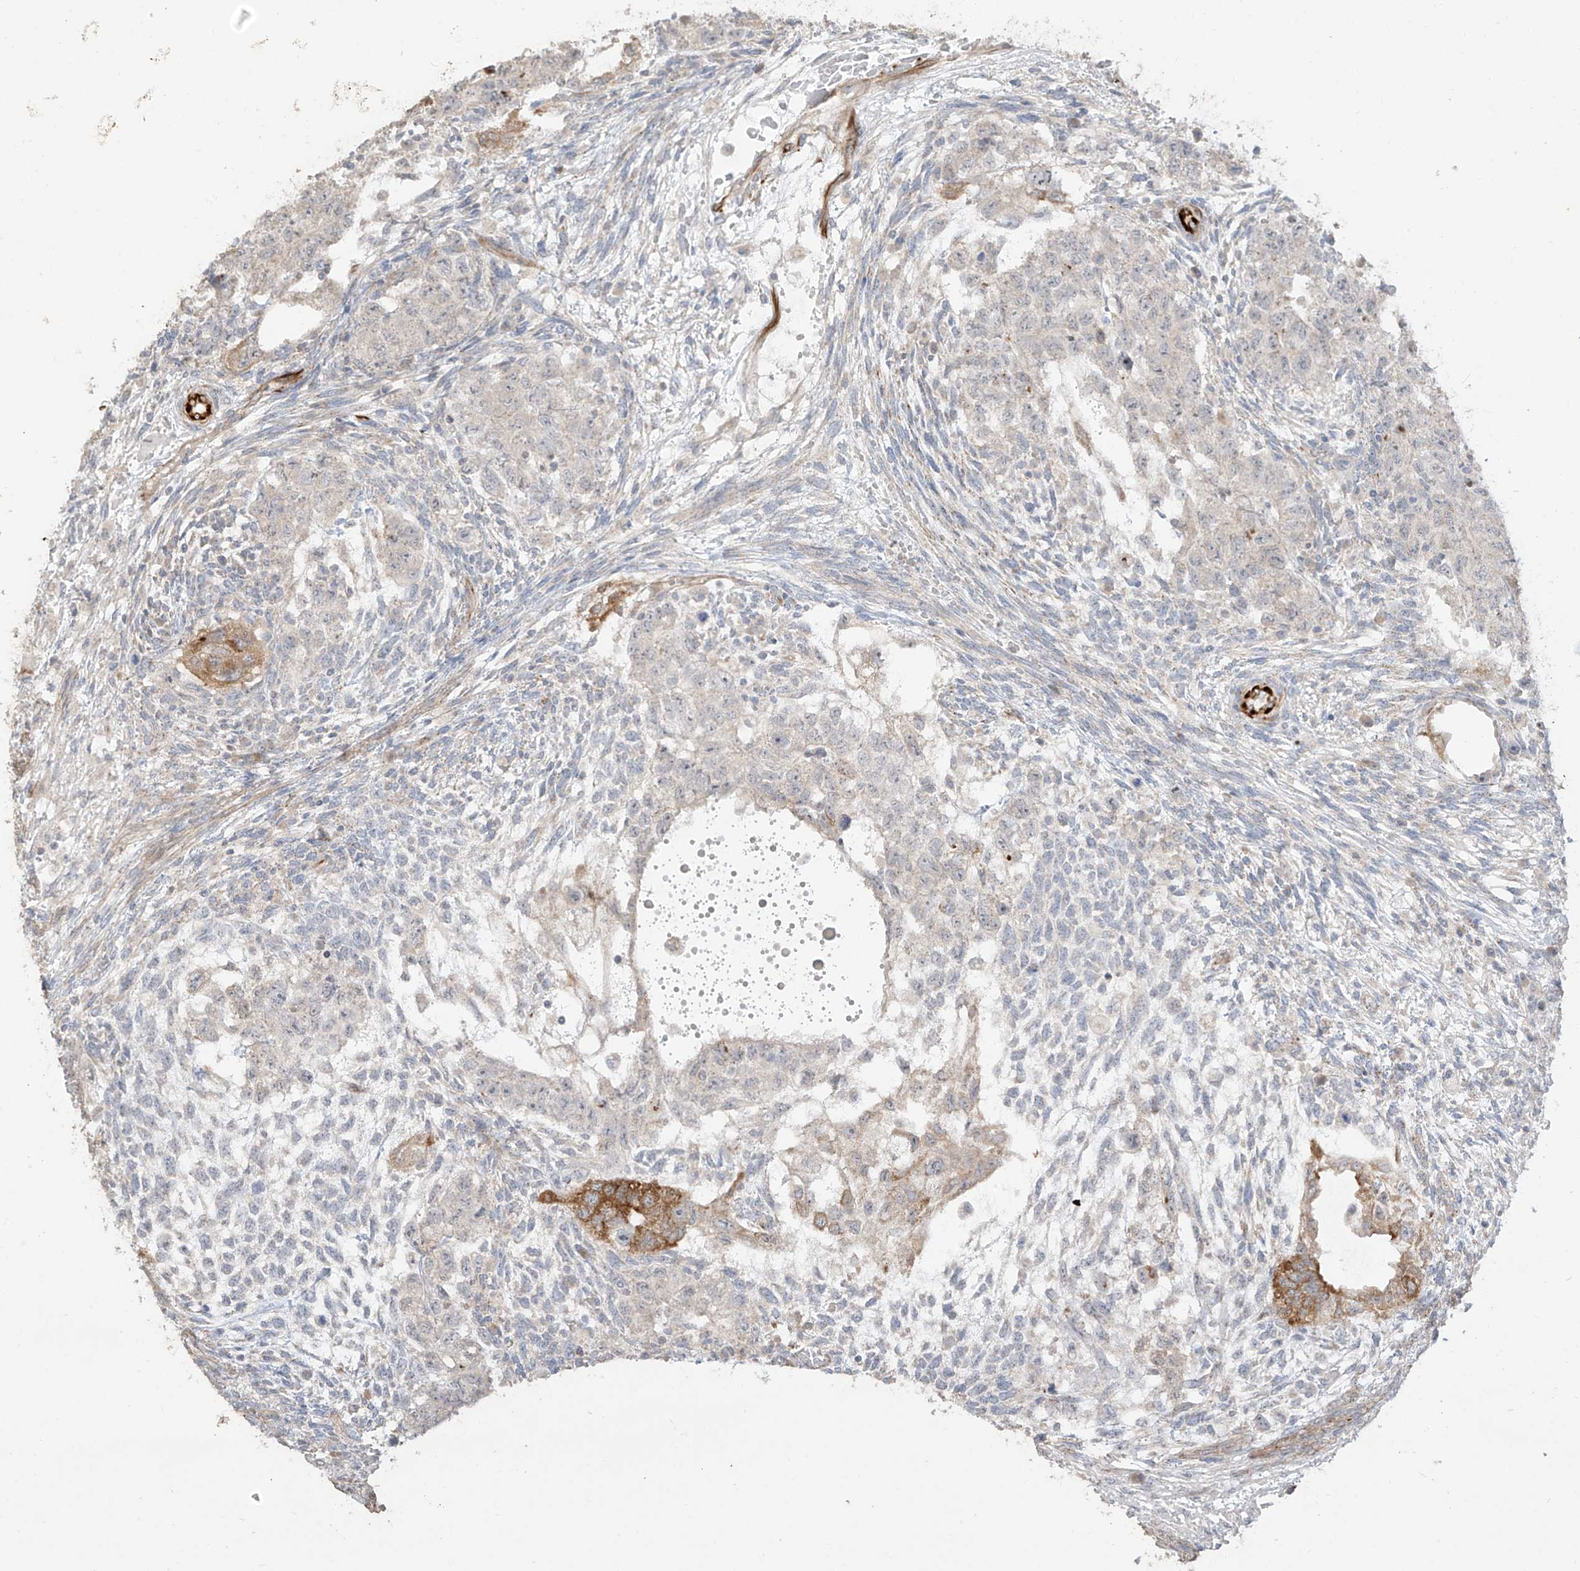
{"staining": {"intensity": "moderate", "quantity": "<25%", "location": "cytoplasmic/membranous"}, "tissue": "testis cancer", "cell_type": "Tumor cells", "image_type": "cancer", "snomed": [{"axis": "morphology", "description": "Normal tissue, NOS"}, {"axis": "morphology", "description": "Carcinoma, Embryonal, NOS"}, {"axis": "topography", "description": "Testis"}], "caption": "Immunohistochemistry (IHC) (DAB (3,3'-diaminobenzidine)) staining of human embryonal carcinoma (testis) displays moderate cytoplasmic/membranous protein staining in approximately <25% of tumor cells.", "gene": "DCDC2", "patient": {"sex": "male", "age": 36}}